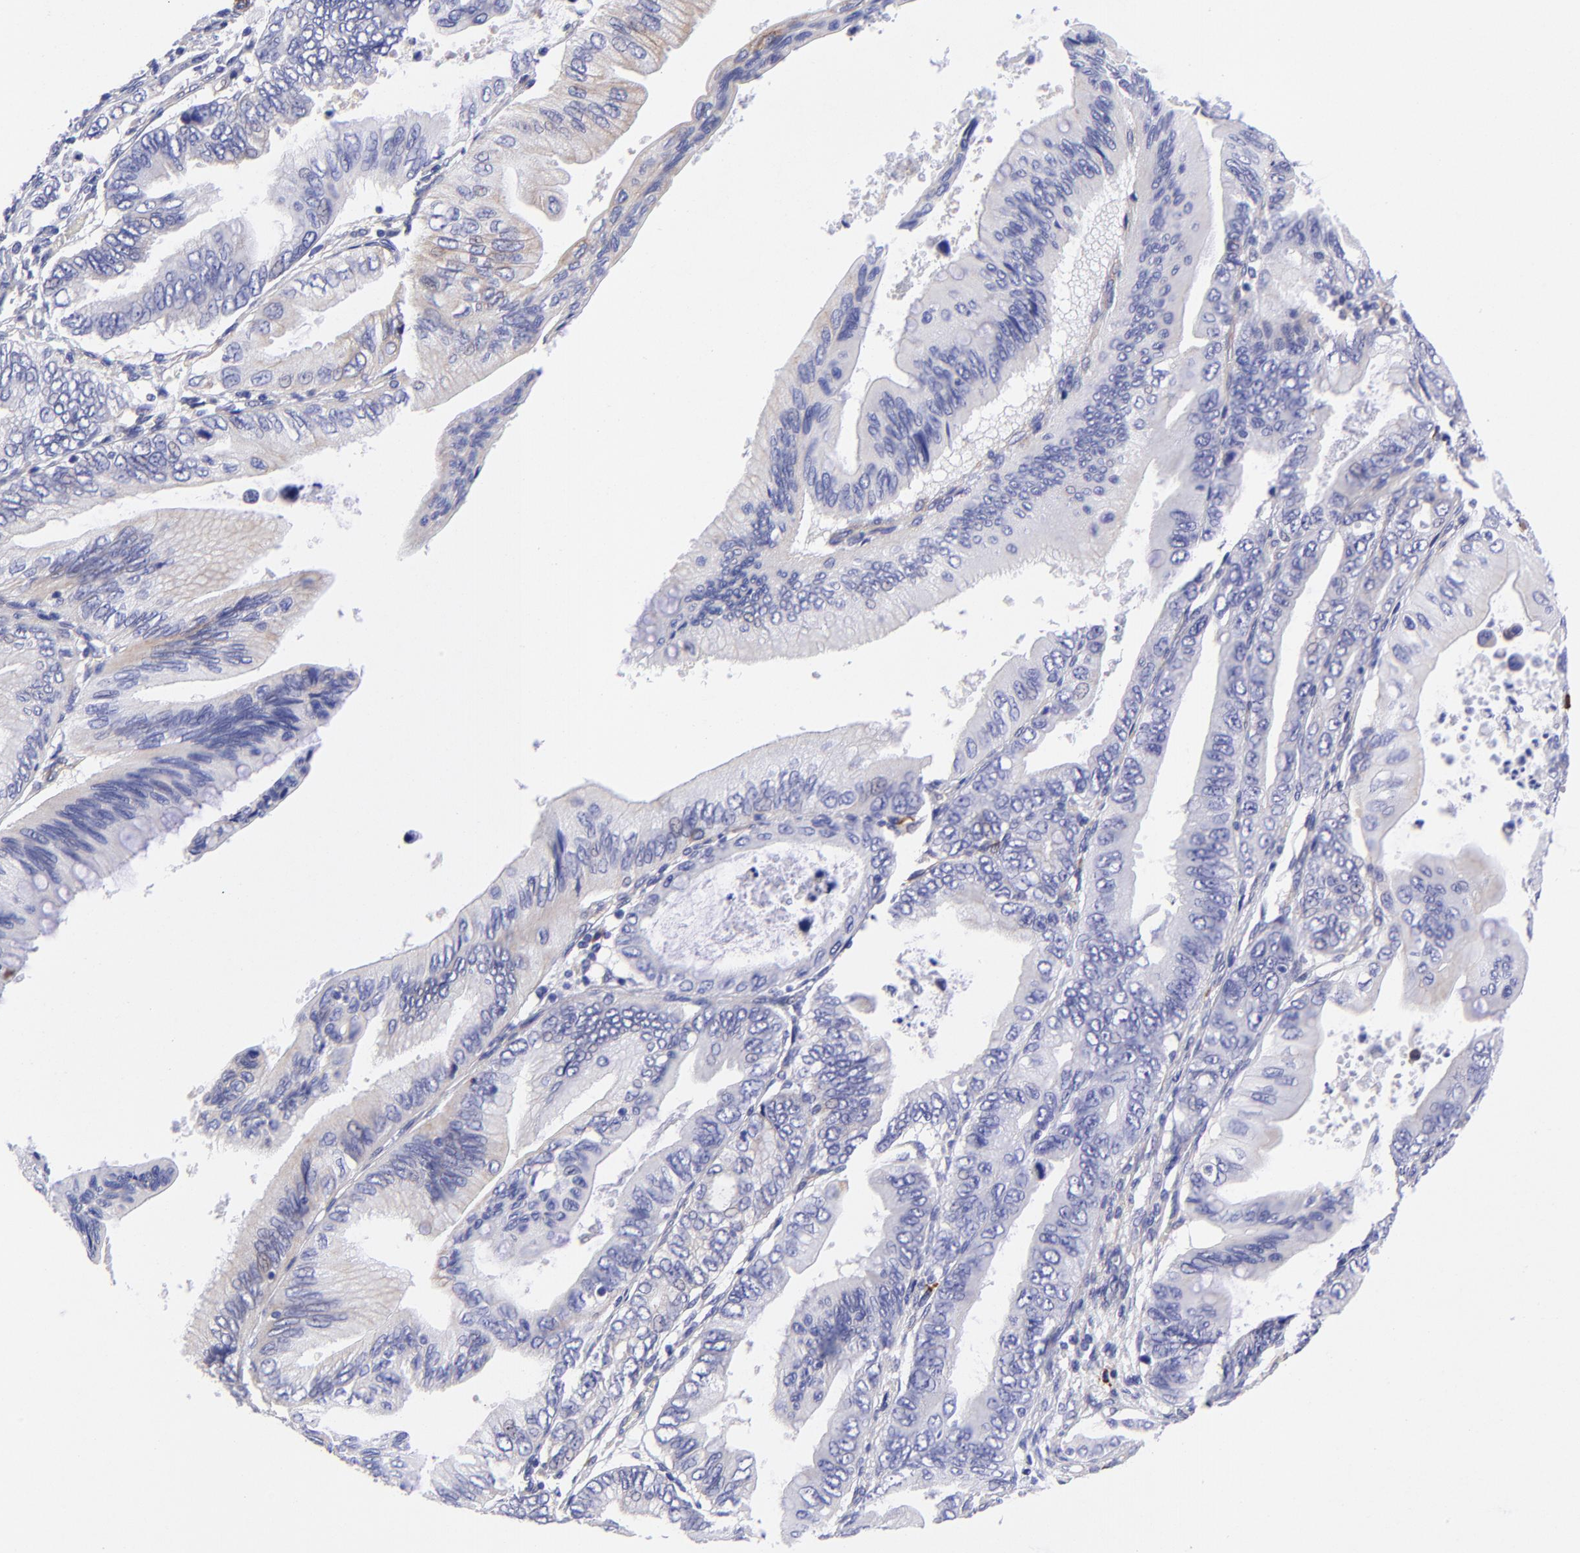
{"staining": {"intensity": "weak", "quantity": "<25%", "location": "cytoplasmic/membranous"}, "tissue": "pancreatic cancer", "cell_type": "Tumor cells", "image_type": "cancer", "snomed": [{"axis": "morphology", "description": "Adenocarcinoma, NOS"}, {"axis": "topography", "description": "Pancreas"}], "caption": "This histopathology image is of pancreatic cancer stained with IHC to label a protein in brown with the nuclei are counter-stained blue. There is no positivity in tumor cells.", "gene": "PPFIBP1", "patient": {"sex": "female", "age": 66}}